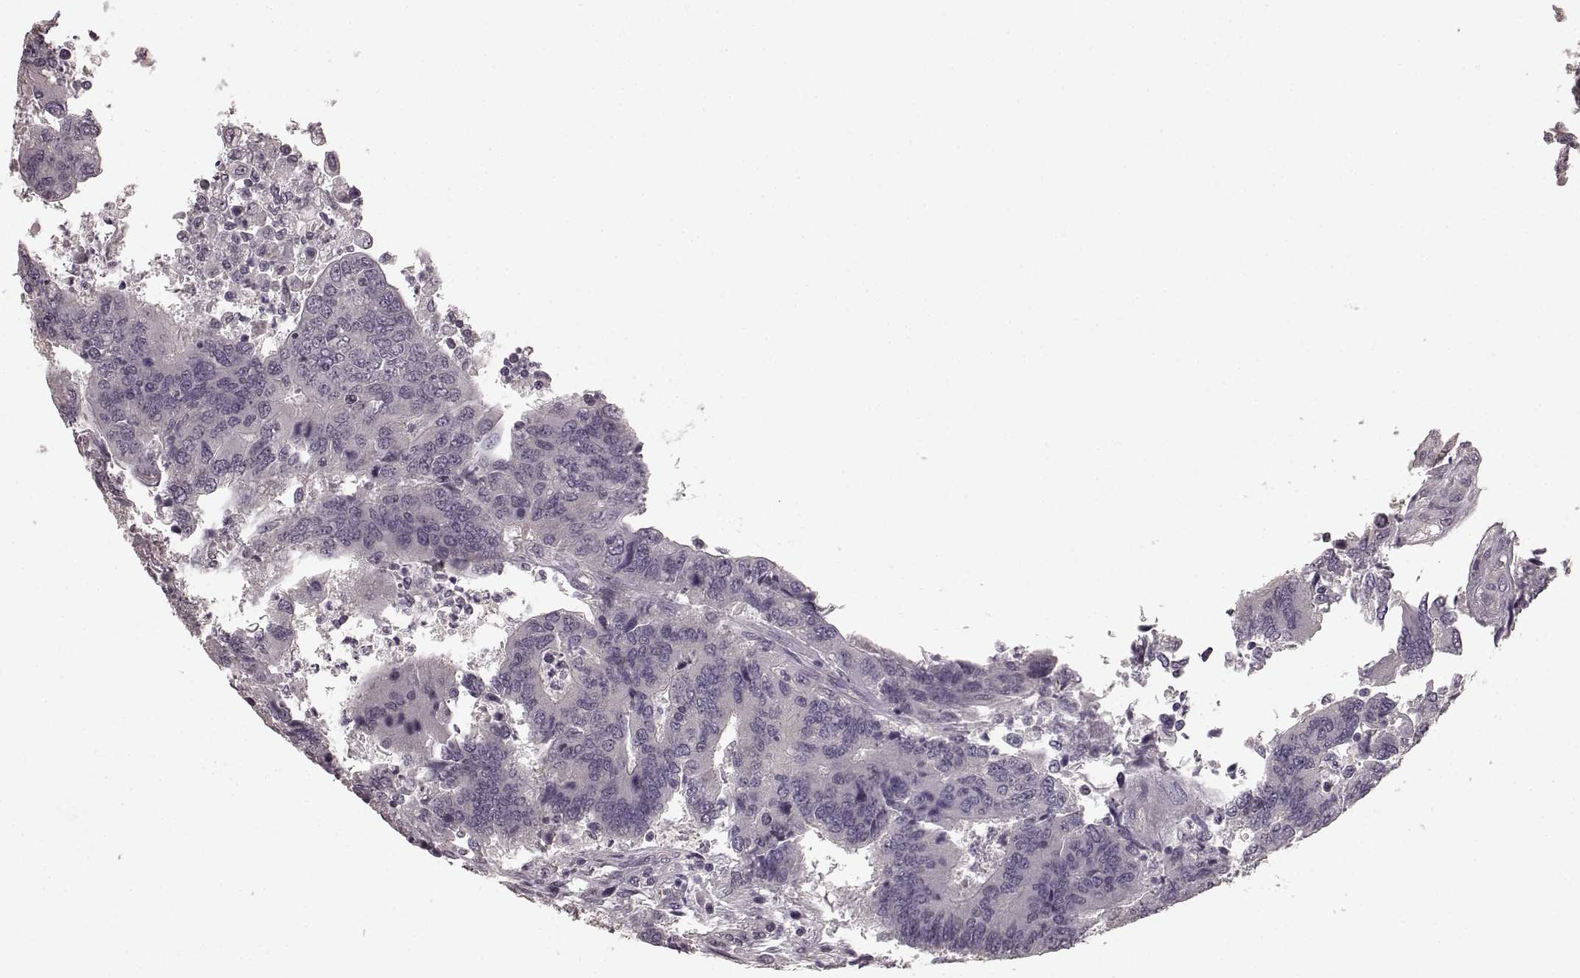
{"staining": {"intensity": "negative", "quantity": "none", "location": "none"}, "tissue": "colorectal cancer", "cell_type": "Tumor cells", "image_type": "cancer", "snomed": [{"axis": "morphology", "description": "Adenocarcinoma, NOS"}, {"axis": "topography", "description": "Colon"}], "caption": "Immunohistochemical staining of human adenocarcinoma (colorectal) shows no significant positivity in tumor cells. The staining is performed using DAB (3,3'-diaminobenzidine) brown chromogen with nuclei counter-stained in using hematoxylin.", "gene": "PRKCE", "patient": {"sex": "female", "age": 67}}